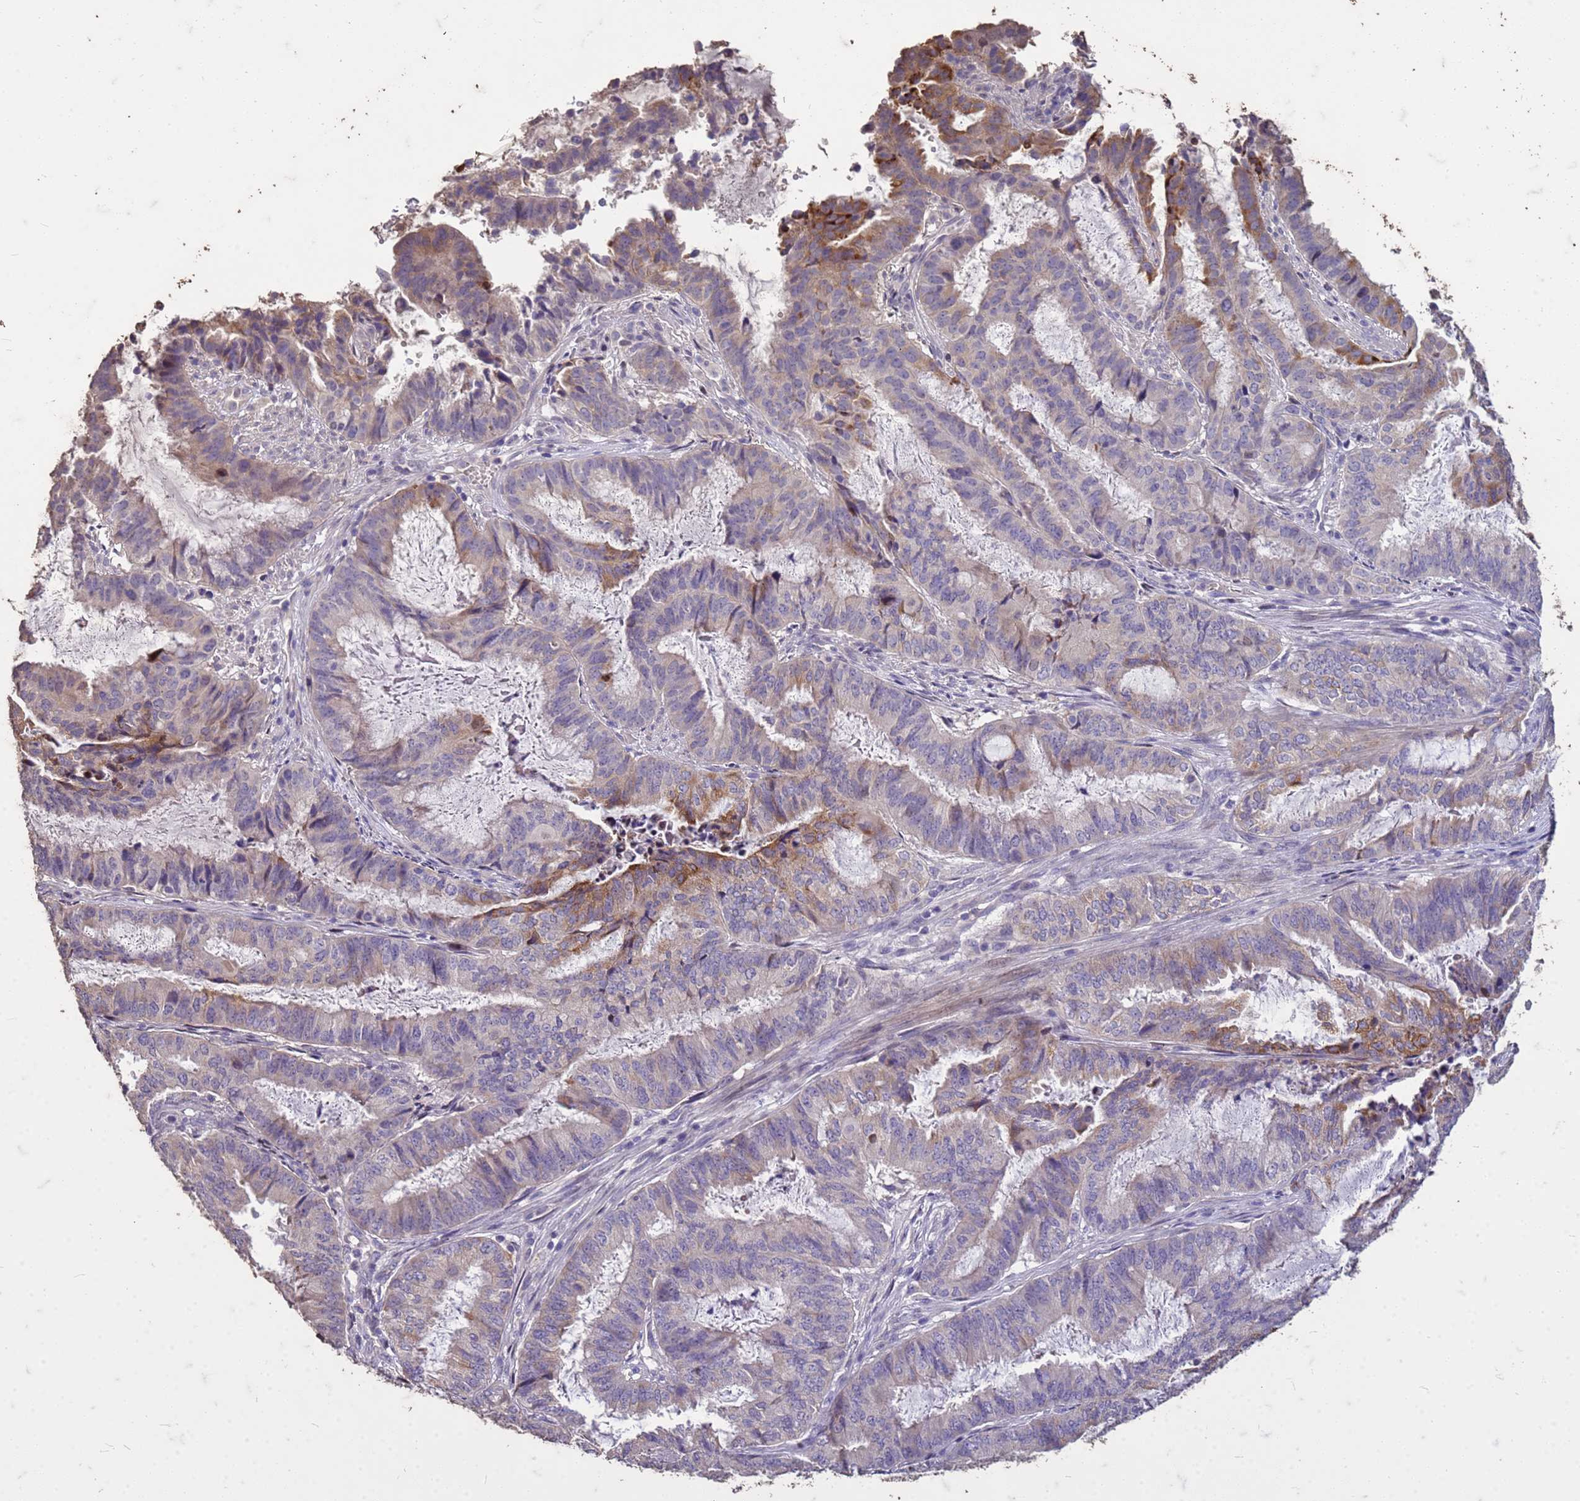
{"staining": {"intensity": "moderate", "quantity": "<25%", "location": "cytoplasmic/membranous"}, "tissue": "endometrial cancer", "cell_type": "Tumor cells", "image_type": "cancer", "snomed": [{"axis": "morphology", "description": "Adenocarcinoma, NOS"}, {"axis": "topography", "description": "Endometrium"}], "caption": "Endometrial cancer was stained to show a protein in brown. There is low levels of moderate cytoplasmic/membranous positivity in about <25% of tumor cells.", "gene": "FAM184B", "patient": {"sex": "female", "age": 51}}